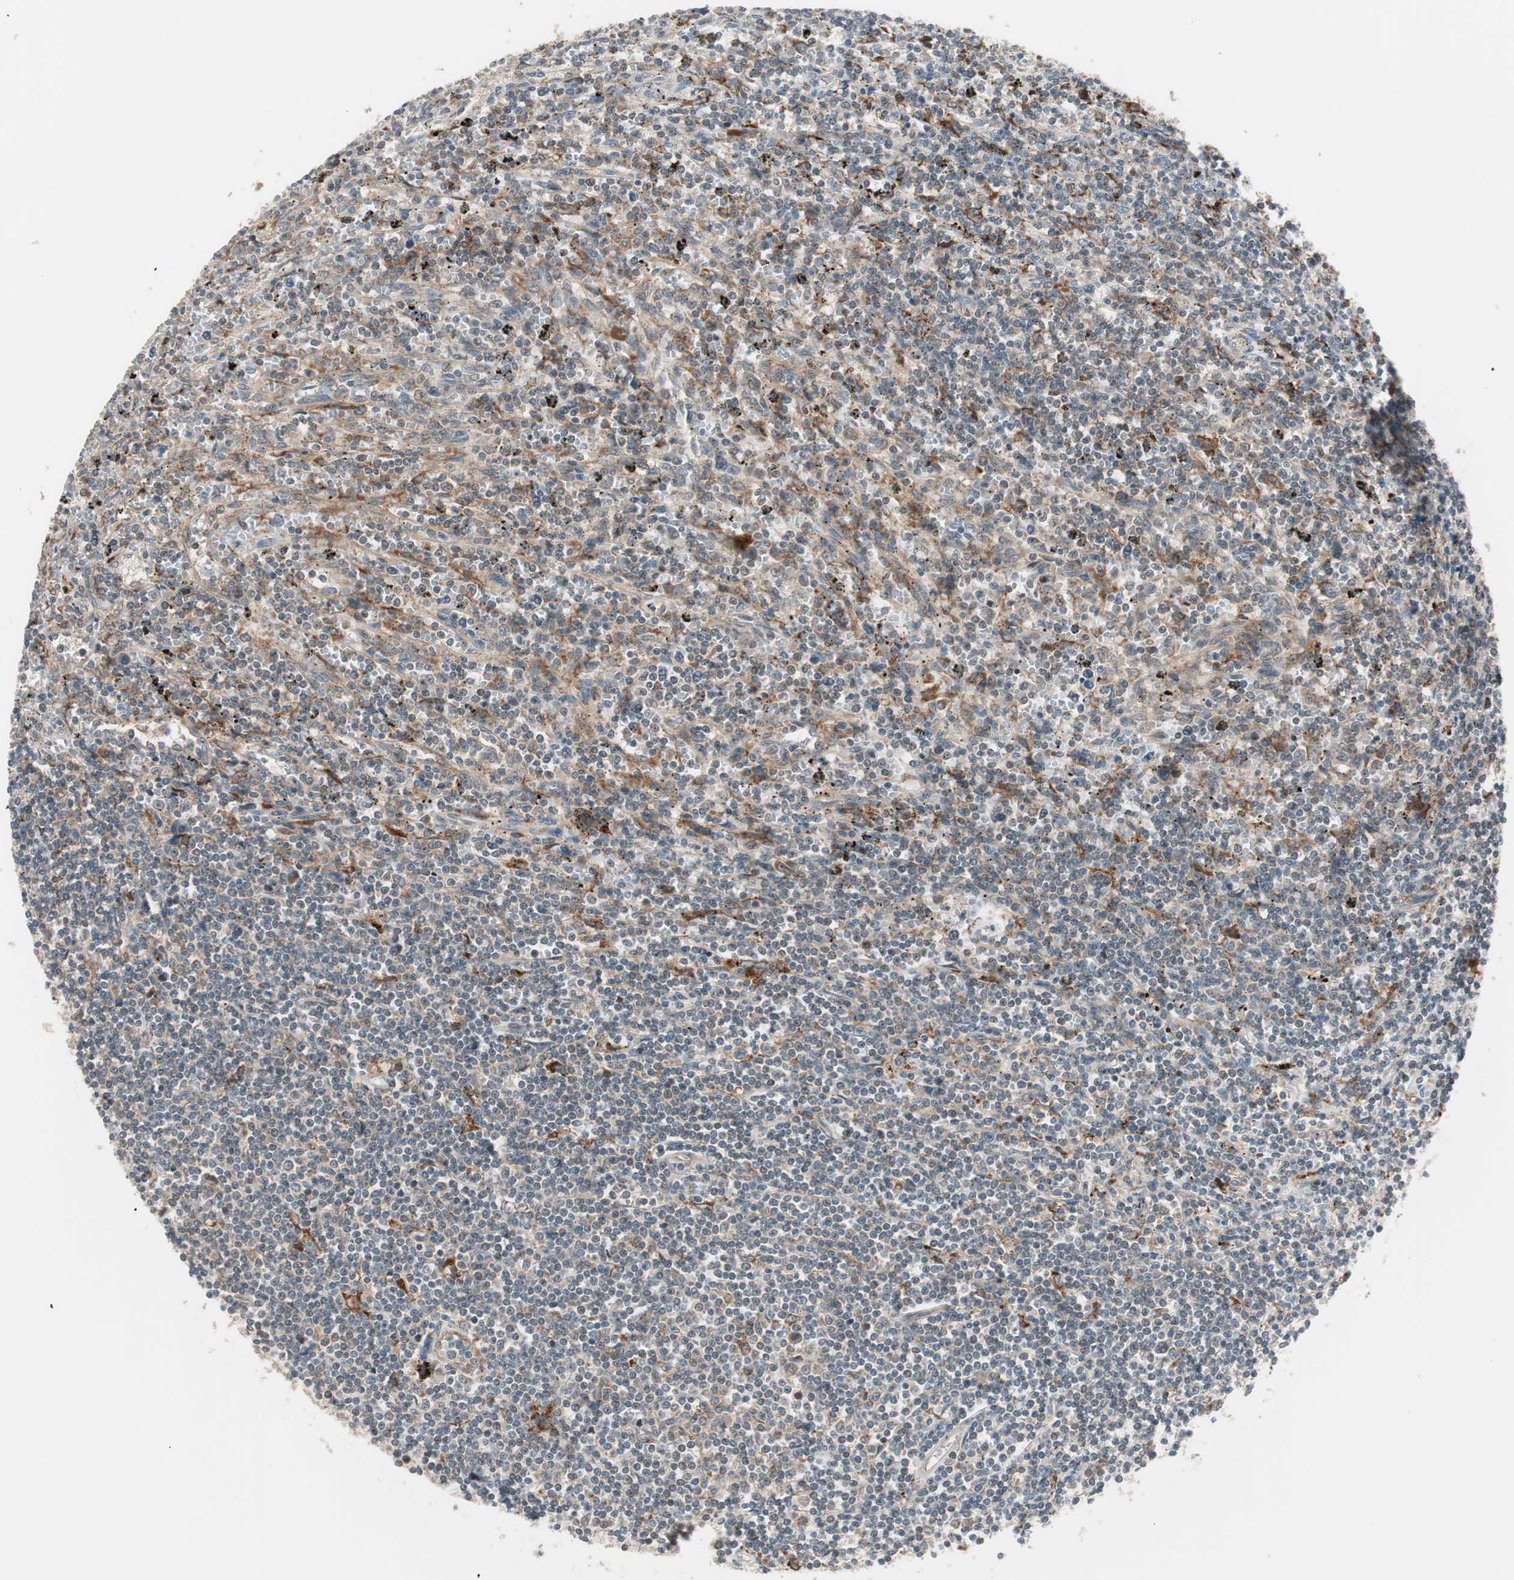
{"staining": {"intensity": "negative", "quantity": "none", "location": "none"}, "tissue": "lymphoma", "cell_type": "Tumor cells", "image_type": "cancer", "snomed": [{"axis": "morphology", "description": "Malignant lymphoma, non-Hodgkin's type, Low grade"}, {"axis": "topography", "description": "Spleen"}], "caption": "Protein analysis of lymphoma demonstrates no significant positivity in tumor cells.", "gene": "SFRP1", "patient": {"sex": "male", "age": 76}}